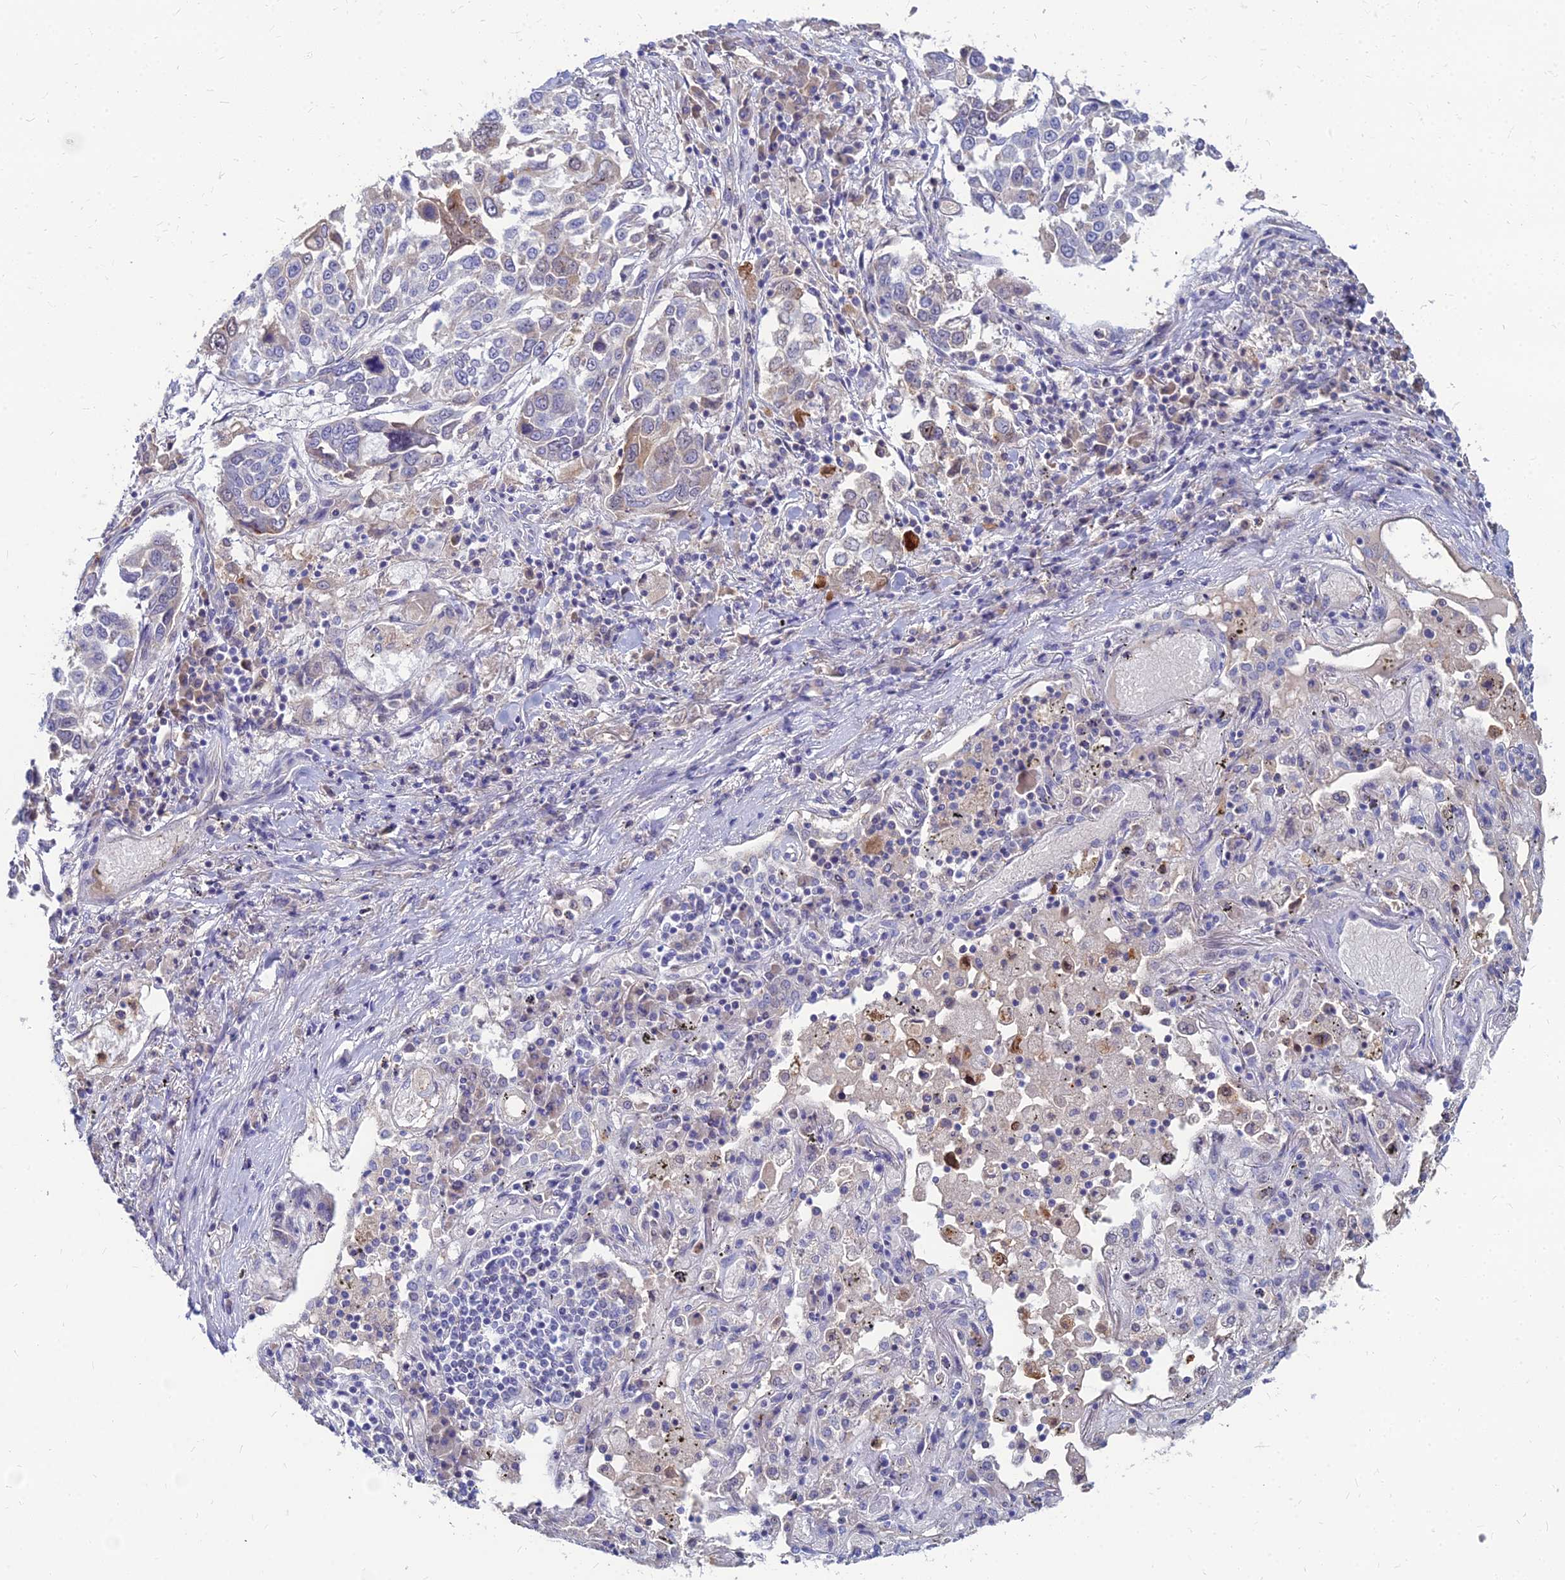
{"staining": {"intensity": "weak", "quantity": "<25%", "location": "cytoplasmic/membranous,nuclear"}, "tissue": "lung cancer", "cell_type": "Tumor cells", "image_type": "cancer", "snomed": [{"axis": "morphology", "description": "Squamous cell carcinoma, NOS"}, {"axis": "topography", "description": "Lung"}], "caption": "The histopathology image reveals no significant expression in tumor cells of lung squamous cell carcinoma. Brightfield microscopy of immunohistochemistry (IHC) stained with DAB (brown) and hematoxylin (blue), captured at high magnification.", "gene": "GOLGA6D", "patient": {"sex": "male", "age": 65}}